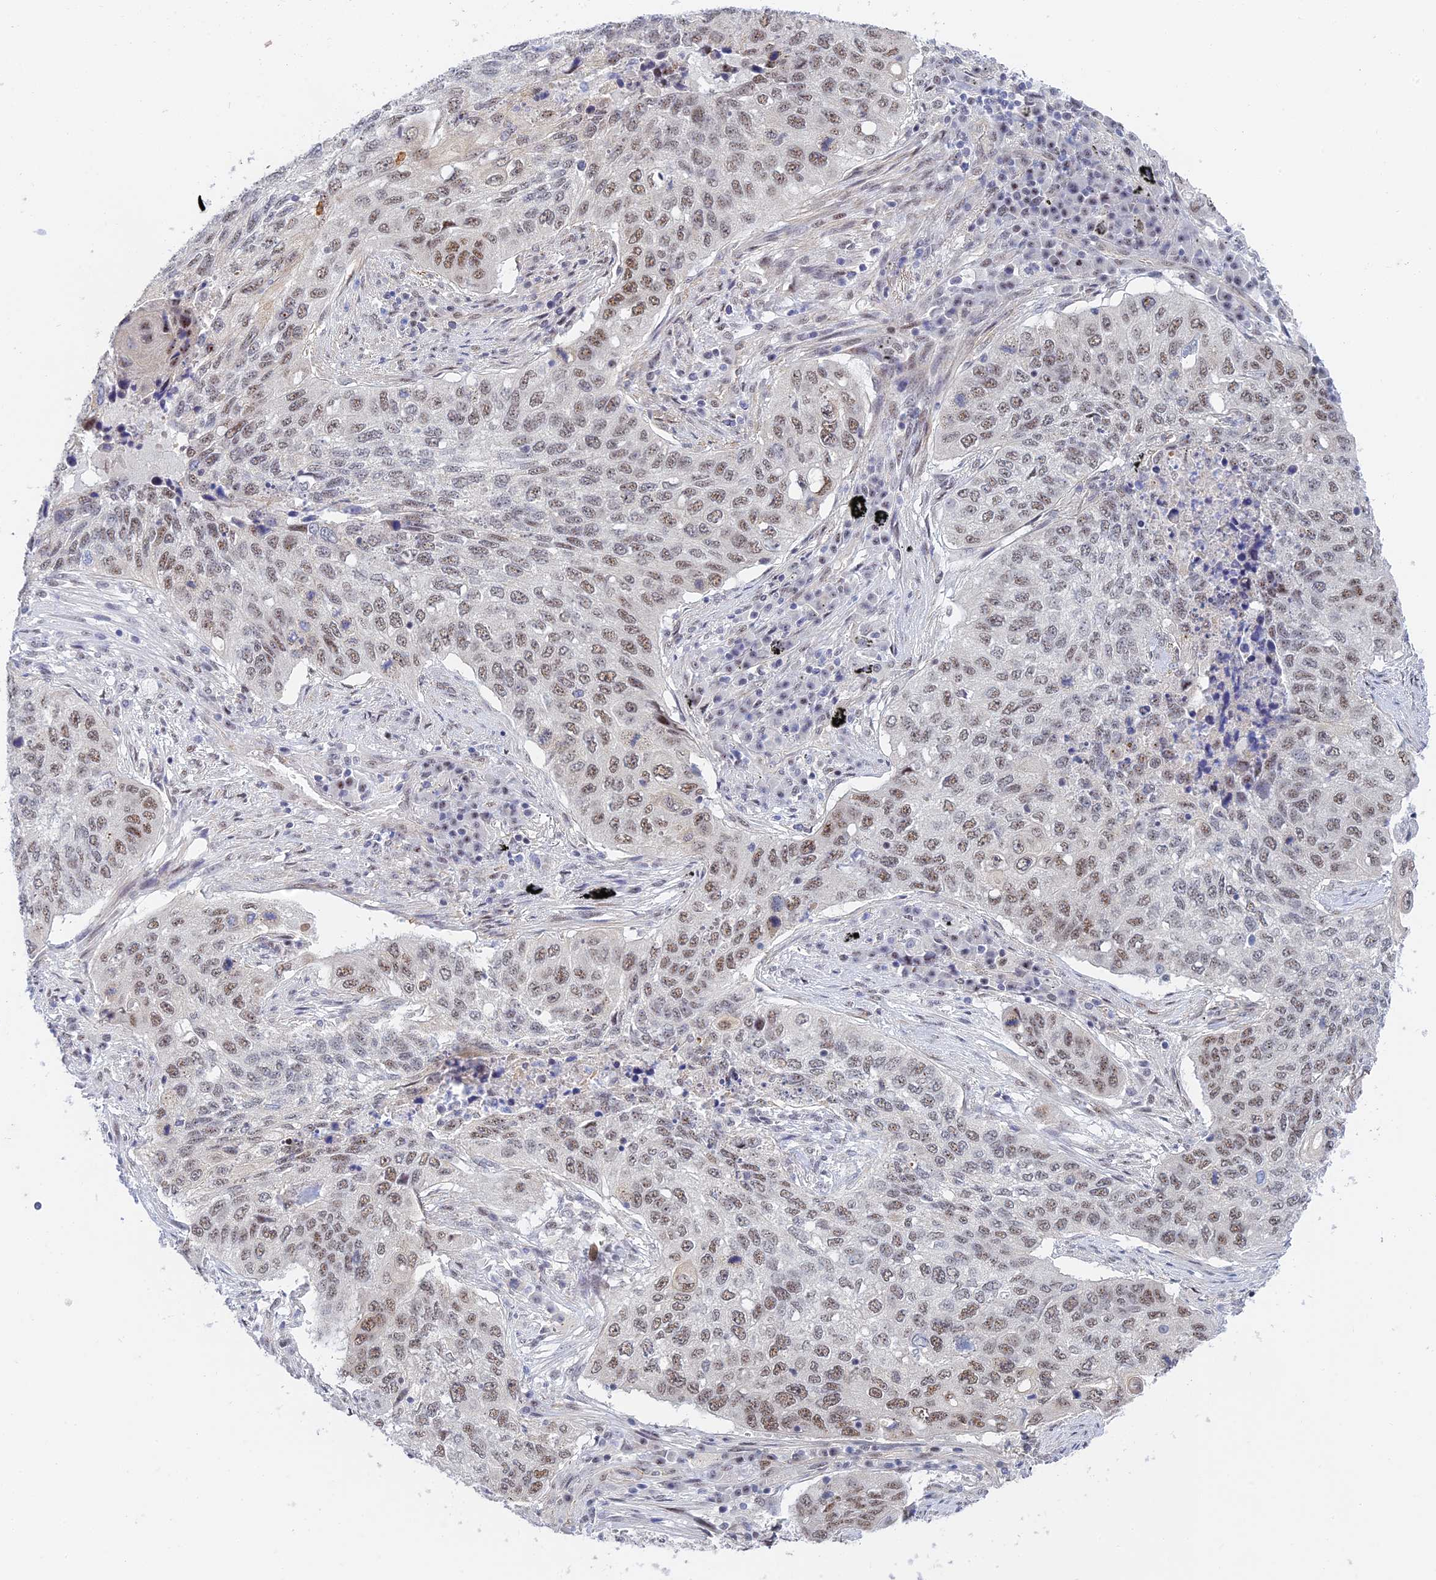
{"staining": {"intensity": "moderate", "quantity": "25%-75%", "location": "nuclear"}, "tissue": "lung cancer", "cell_type": "Tumor cells", "image_type": "cancer", "snomed": [{"axis": "morphology", "description": "Squamous cell carcinoma, NOS"}, {"axis": "topography", "description": "Lung"}], "caption": "Protein expression by immunohistochemistry (IHC) displays moderate nuclear expression in about 25%-75% of tumor cells in squamous cell carcinoma (lung).", "gene": "CFAP92", "patient": {"sex": "female", "age": 63}}